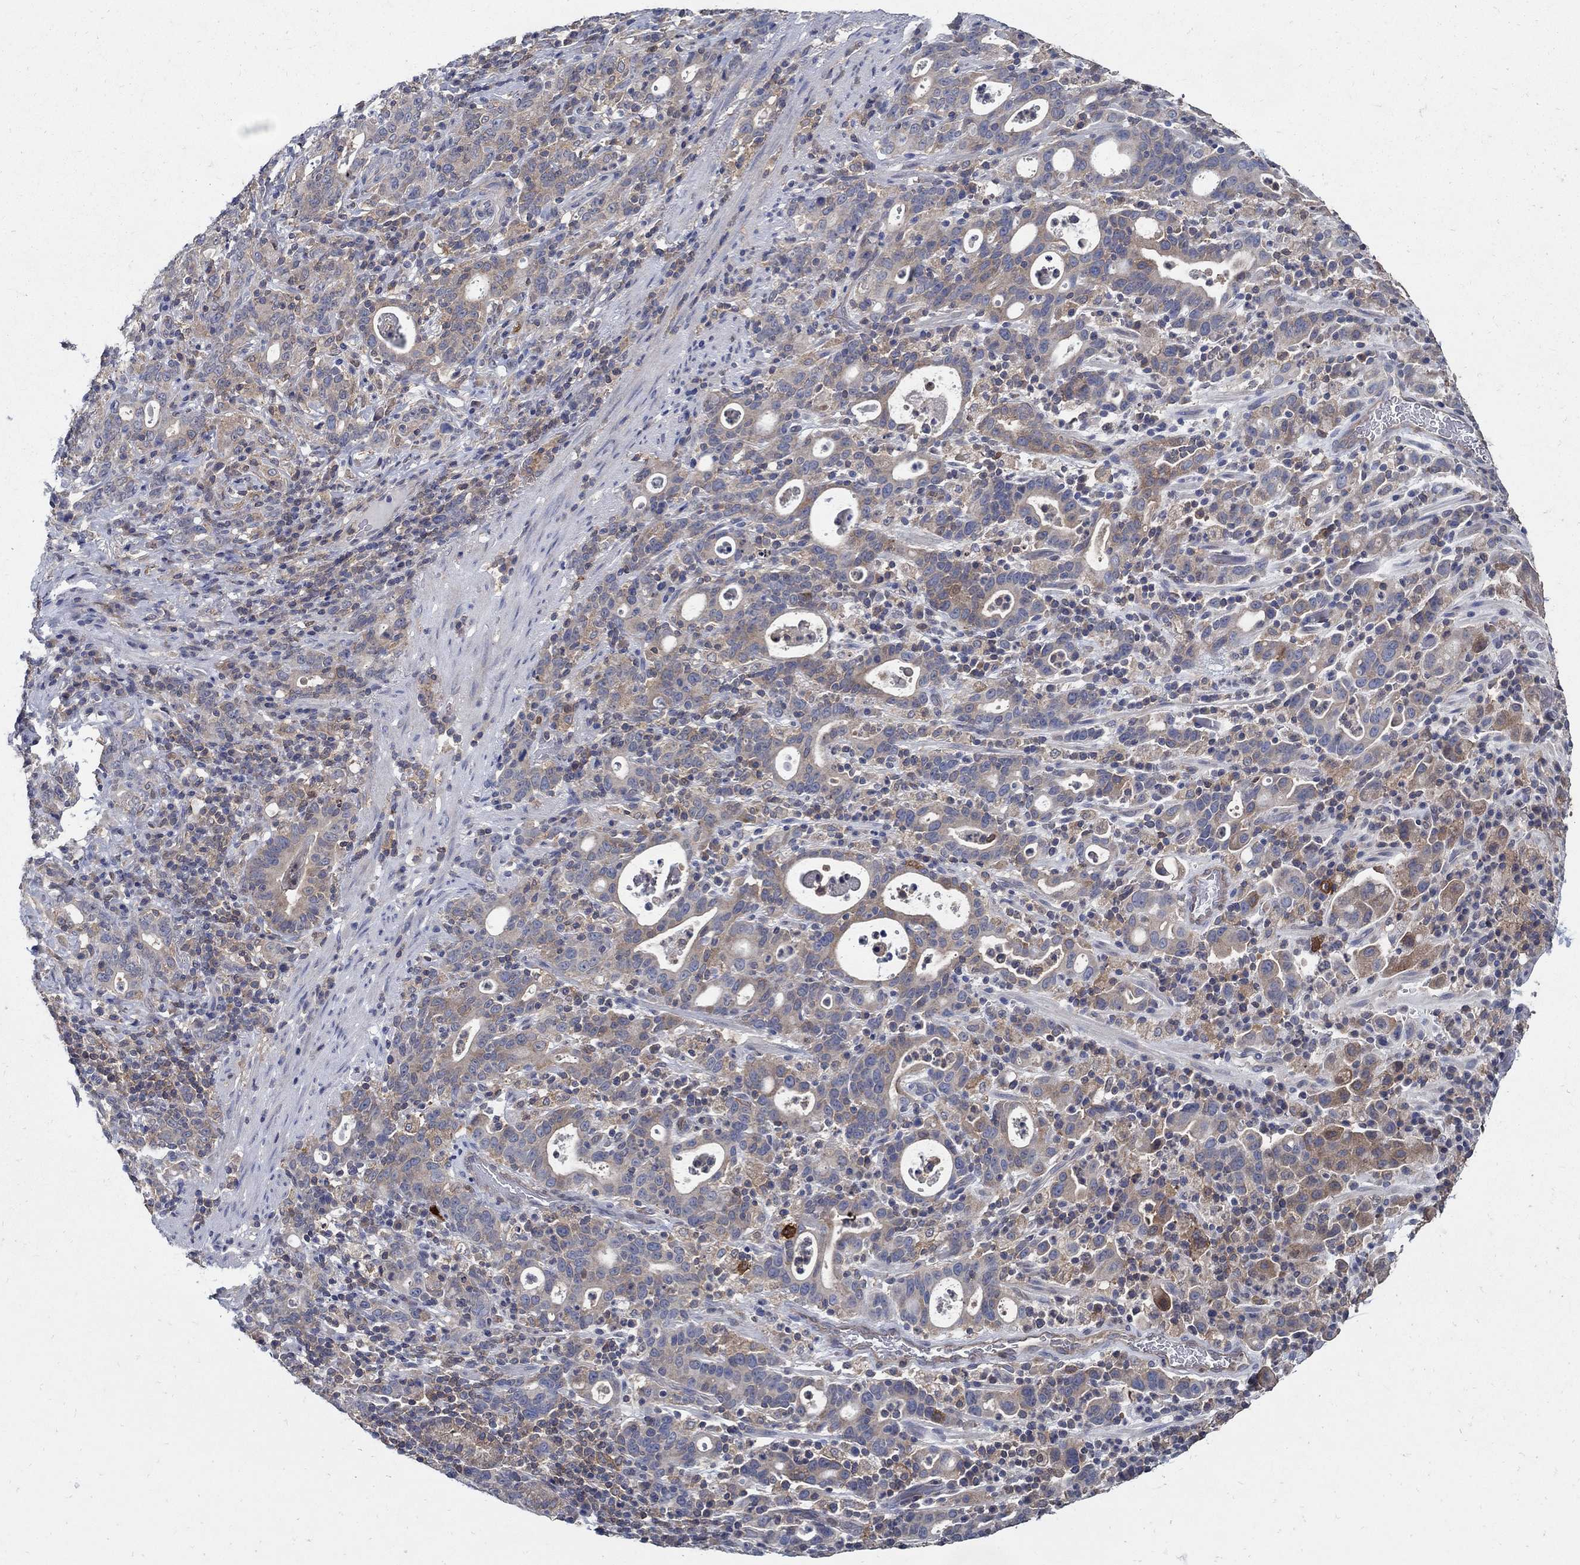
{"staining": {"intensity": "moderate", "quantity": "<25%", "location": "cytoplasmic/membranous"}, "tissue": "stomach cancer", "cell_type": "Tumor cells", "image_type": "cancer", "snomed": [{"axis": "morphology", "description": "Adenocarcinoma, NOS"}, {"axis": "topography", "description": "Stomach"}], "caption": "Human stomach cancer (adenocarcinoma) stained with a brown dye displays moderate cytoplasmic/membranous positive expression in about <25% of tumor cells.", "gene": "MTHFR", "patient": {"sex": "male", "age": 79}}